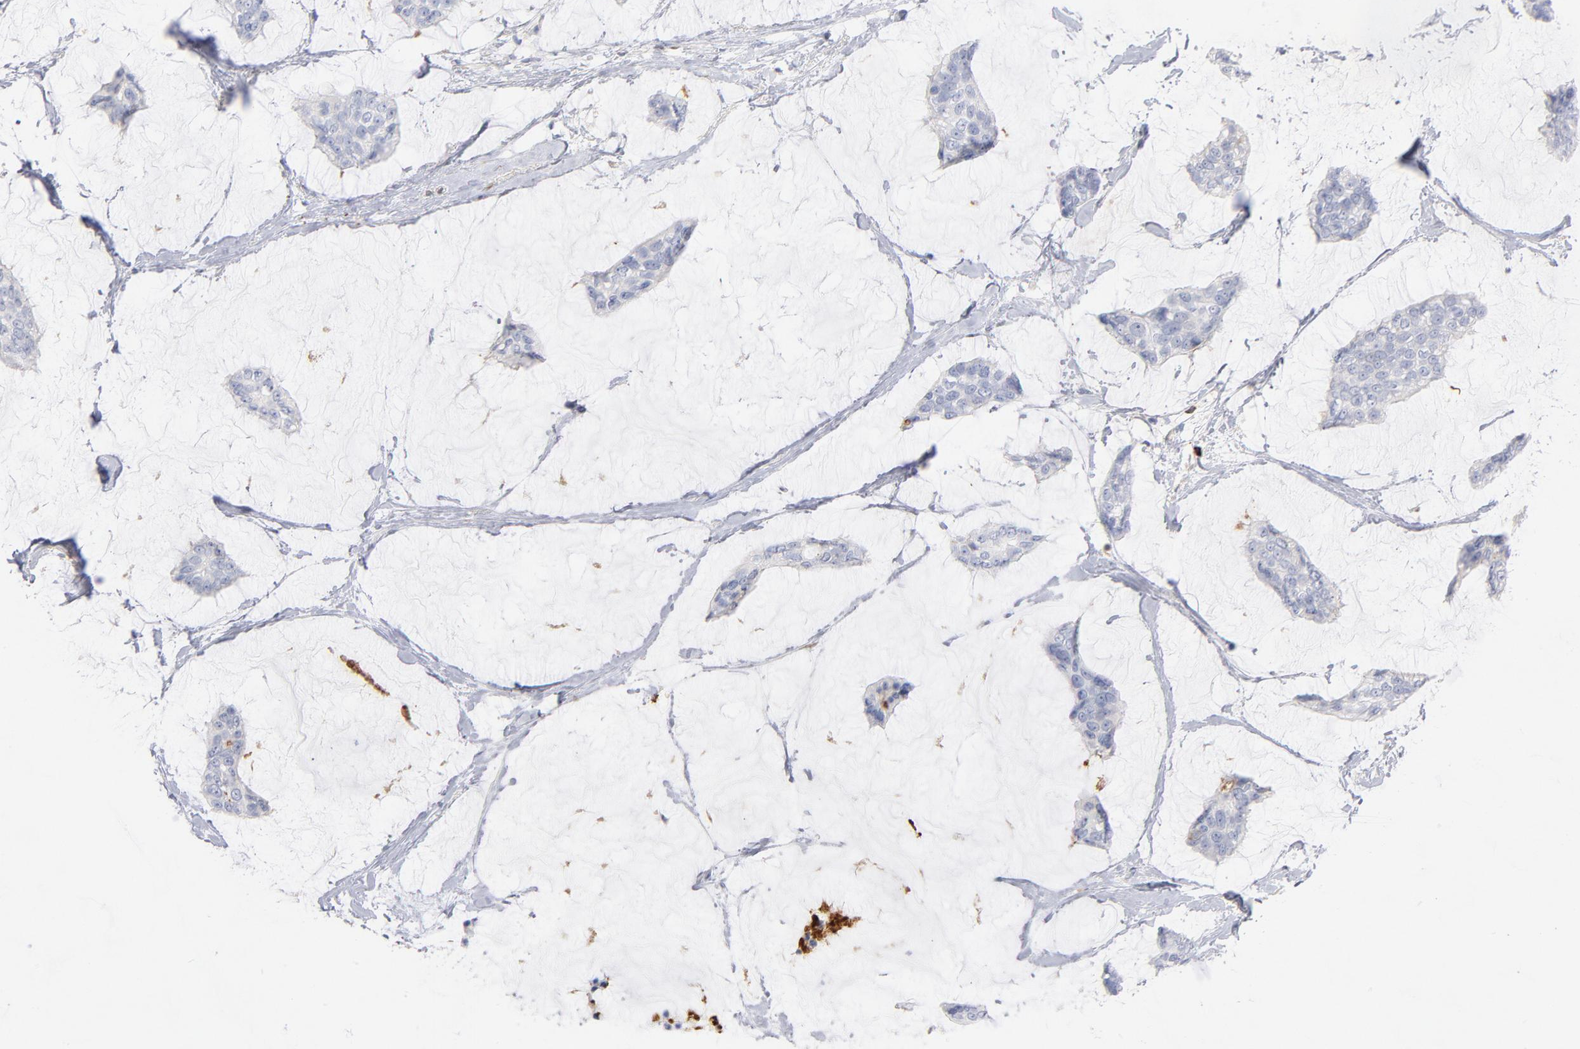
{"staining": {"intensity": "negative", "quantity": "none", "location": "none"}, "tissue": "breast cancer", "cell_type": "Tumor cells", "image_type": "cancer", "snomed": [{"axis": "morphology", "description": "Duct carcinoma"}, {"axis": "topography", "description": "Breast"}], "caption": "DAB (3,3'-diaminobenzidine) immunohistochemical staining of invasive ductal carcinoma (breast) demonstrates no significant positivity in tumor cells.", "gene": "PLAT", "patient": {"sex": "female", "age": 93}}